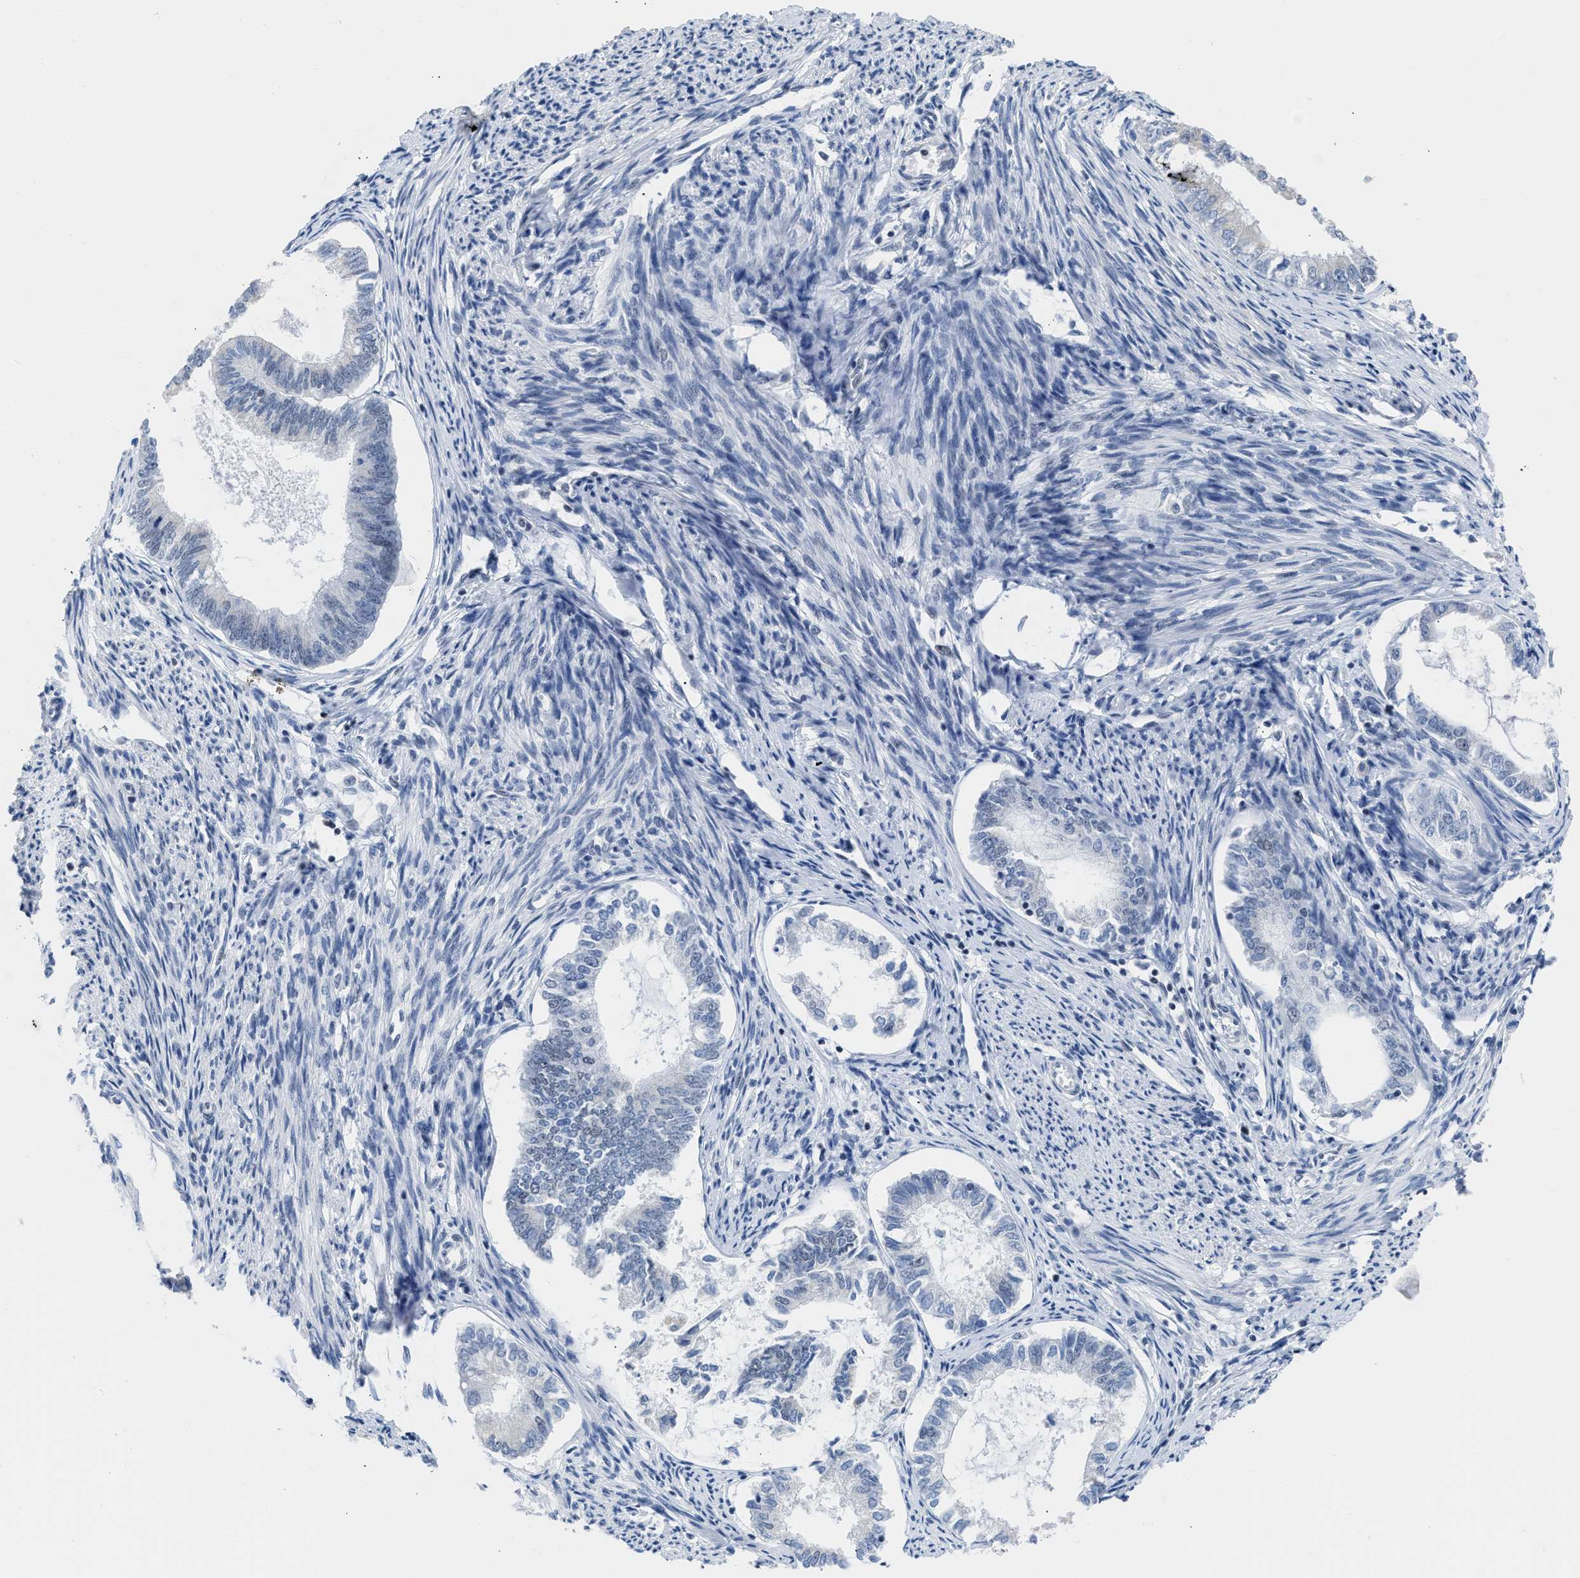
{"staining": {"intensity": "negative", "quantity": "none", "location": "none"}, "tissue": "endometrial cancer", "cell_type": "Tumor cells", "image_type": "cancer", "snomed": [{"axis": "morphology", "description": "Adenocarcinoma, NOS"}, {"axis": "topography", "description": "Endometrium"}], "caption": "Immunohistochemistry (IHC) photomicrograph of neoplastic tissue: adenocarcinoma (endometrial) stained with DAB (3,3'-diaminobenzidine) demonstrates no significant protein expression in tumor cells.", "gene": "TERF2IP", "patient": {"sex": "female", "age": 86}}